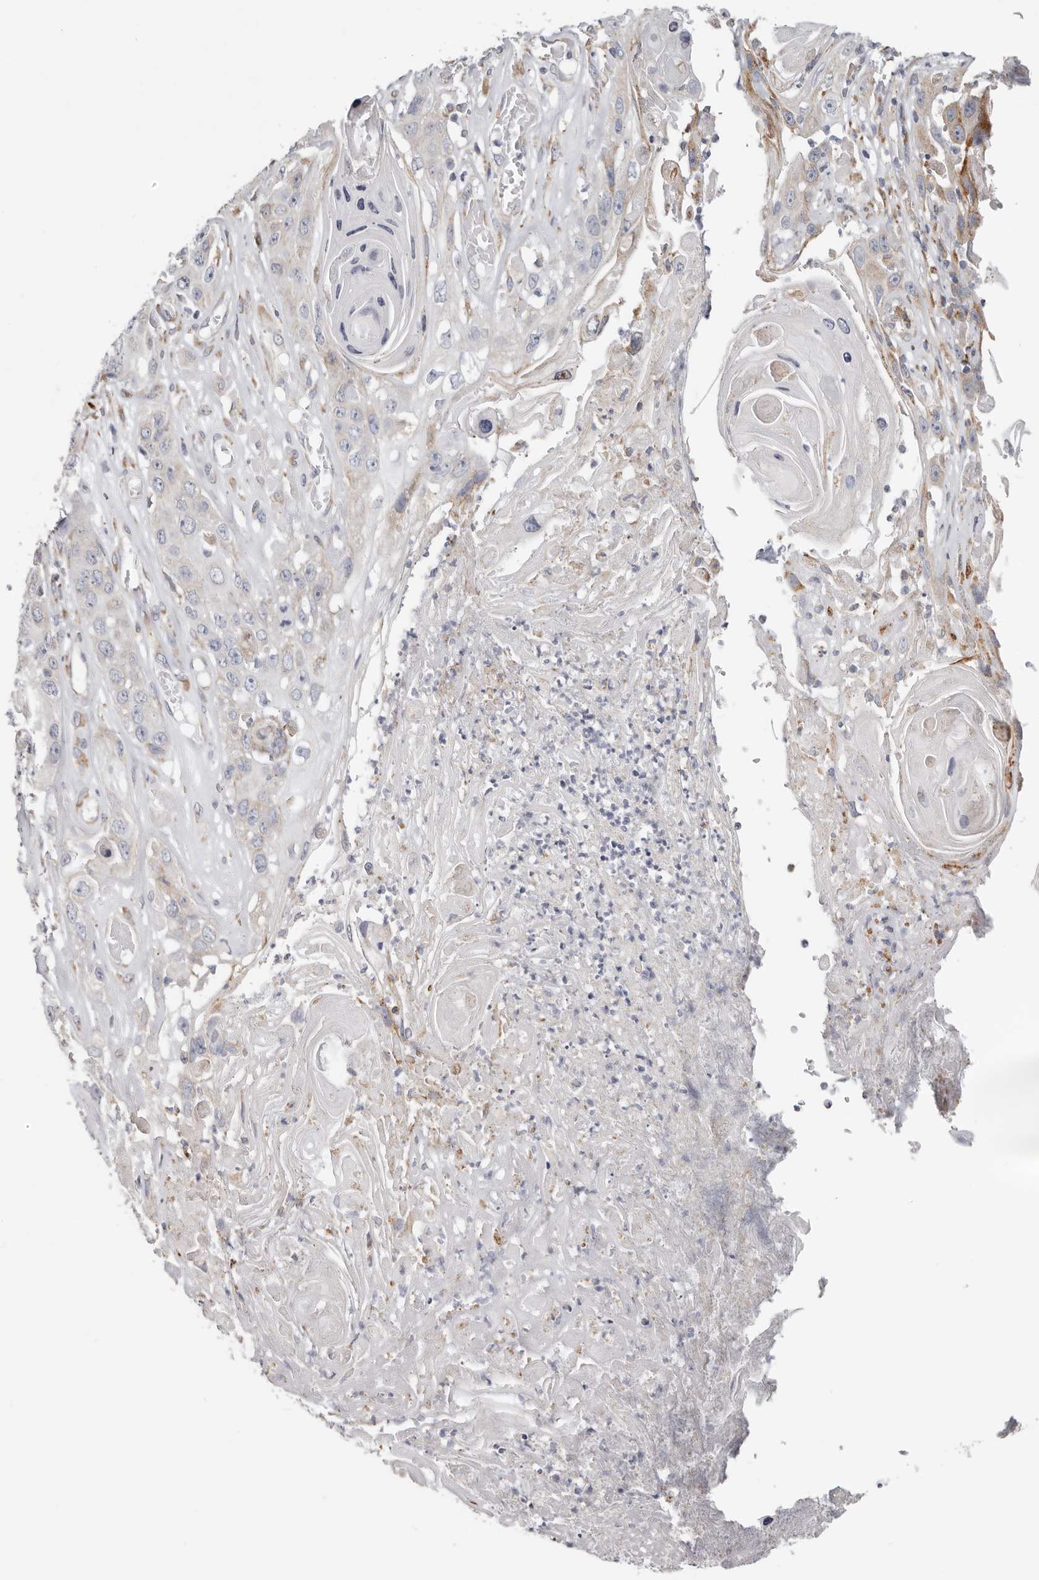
{"staining": {"intensity": "negative", "quantity": "none", "location": "none"}, "tissue": "skin cancer", "cell_type": "Tumor cells", "image_type": "cancer", "snomed": [{"axis": "morphology", "description": "Squamous cell carcinoma, NOS"}, {"axis": "topography", "description": "Skin"}], "caption": "An image of human skin cancer is negative for staining in tumor cells.", "gene": "IL32", "patient": {"sex": "male", "age": 55}}